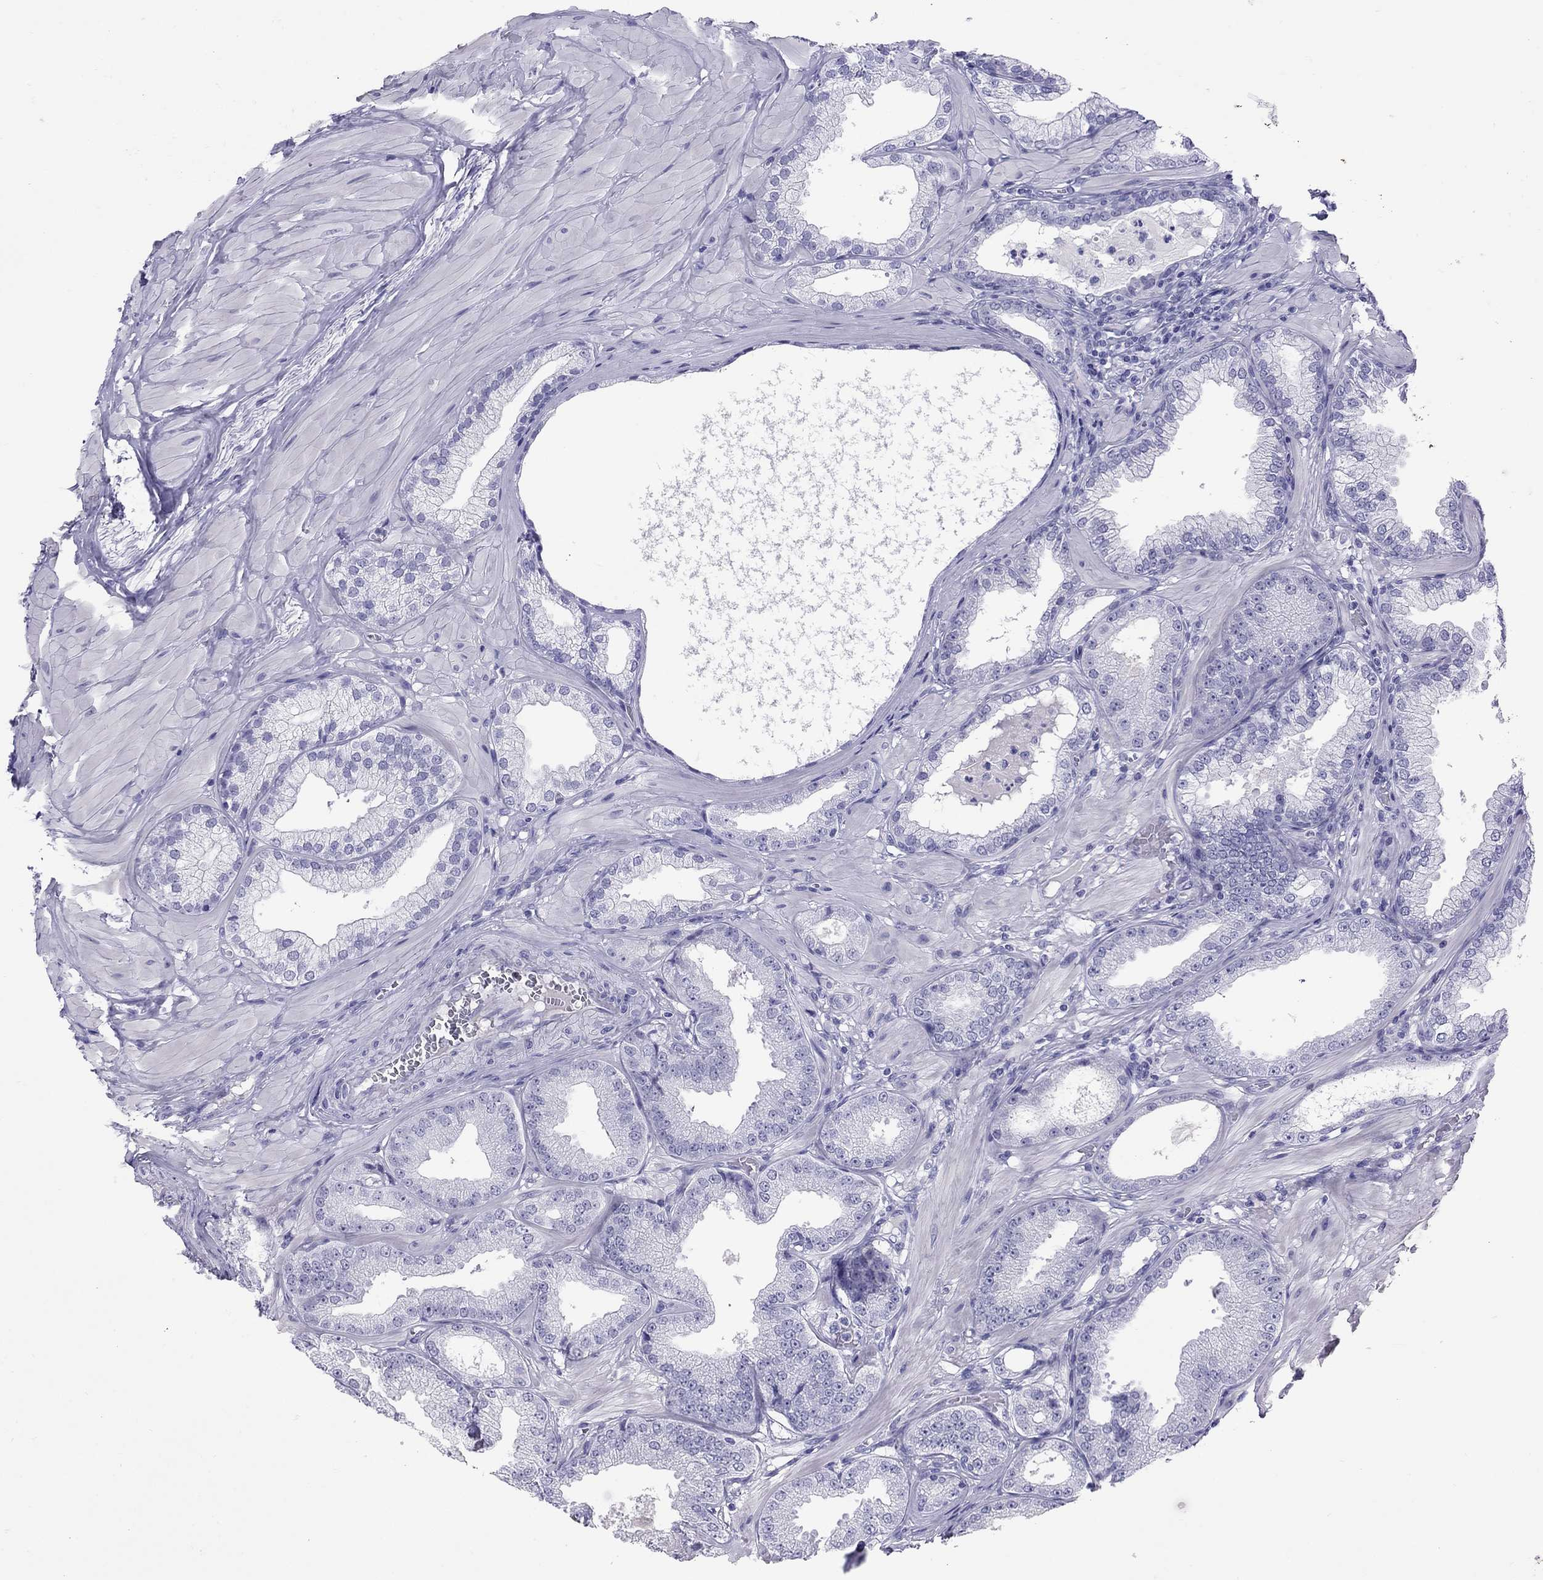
{"staining": {"intensity": "negative", "quantity": "none", "location": "none"}, "tissue": "prostate cancer", "cell_type": "Tumor cells", "image_type": "cancer", "snomed": [{"axis": "morphology", "description": "Adenocarcinoma, Low grade"}, {"axis": "topography", "description": "Prostate"}], "caption": "Immunohistochemistry (IHC) micrograph of neoplastic tissue: prostate cancer (adenocarcinoma (low-grade)) stained with DAB (3,3'-diaminobenzidine) shows no significant protein expression in tumor cells.", "gene": "GRIA2", "patient": {"sex": "male", "age": 55}}